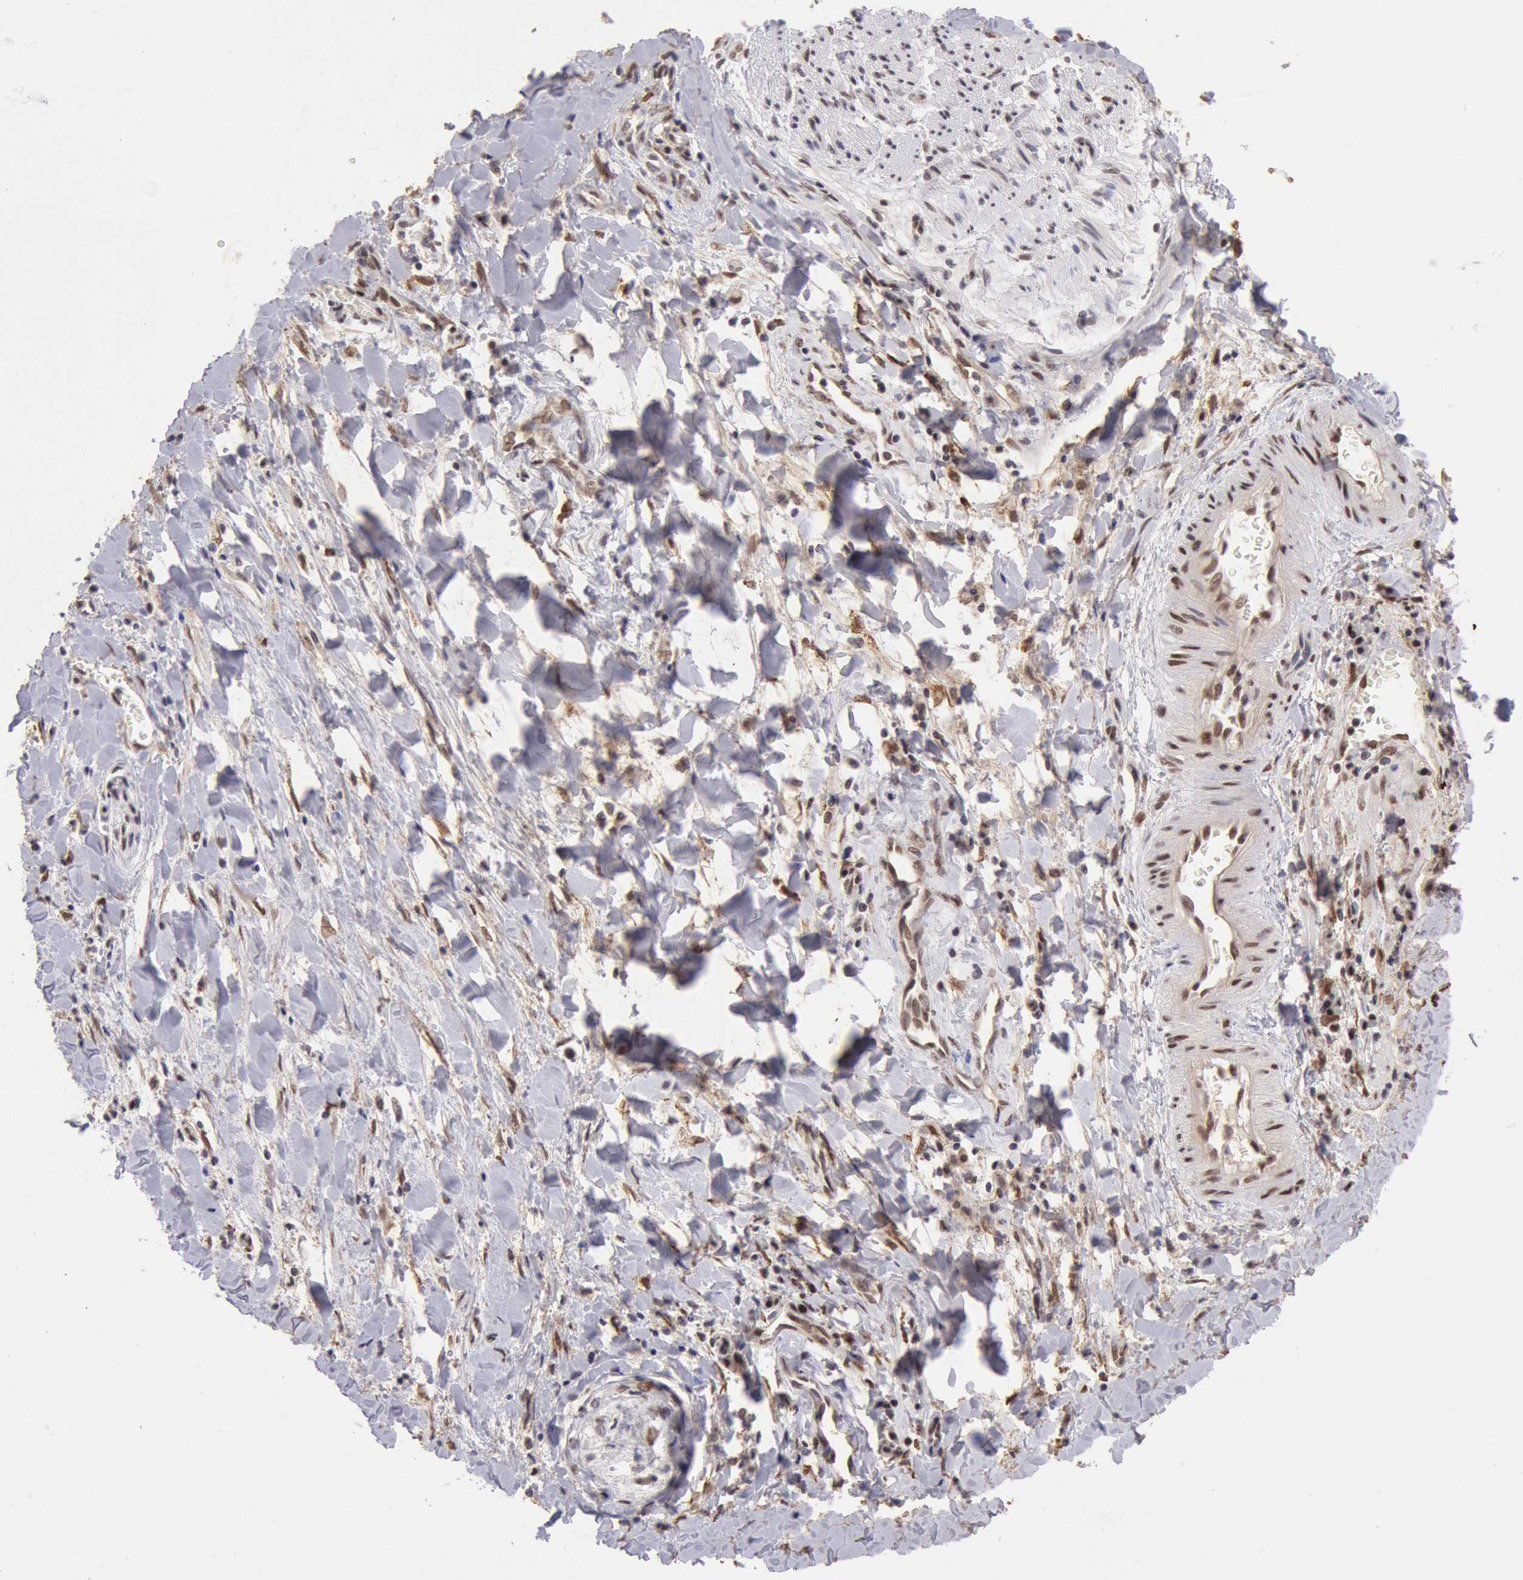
{"staining": {"intensity": "moderate", "quantity": ">75%", "location": "cytoplasmic/membranous,nuclear"}, "tissue": "liver cancer", "cell_type": "Tumor cells", "image_type": "cancer", "snomed": [{"axis": "morphology", "description": "Cholangiocarcinoma"}, {"axis": "topography", "description": "Liver"}], "caption": "Protein staining shows moderate cytoplasmic/membranous and nuclear staining in about >75% of tumor cells in liver cholangiocarcinoma. The protein of interest is stained brown, and the nuclei are stained in blue (DAB (3,3'-diaminobenzidine) IHC with brightfield microscopy, high magnification).", "gene": "CDKN2B", "patient": {"sex": "male", "age": 57}}